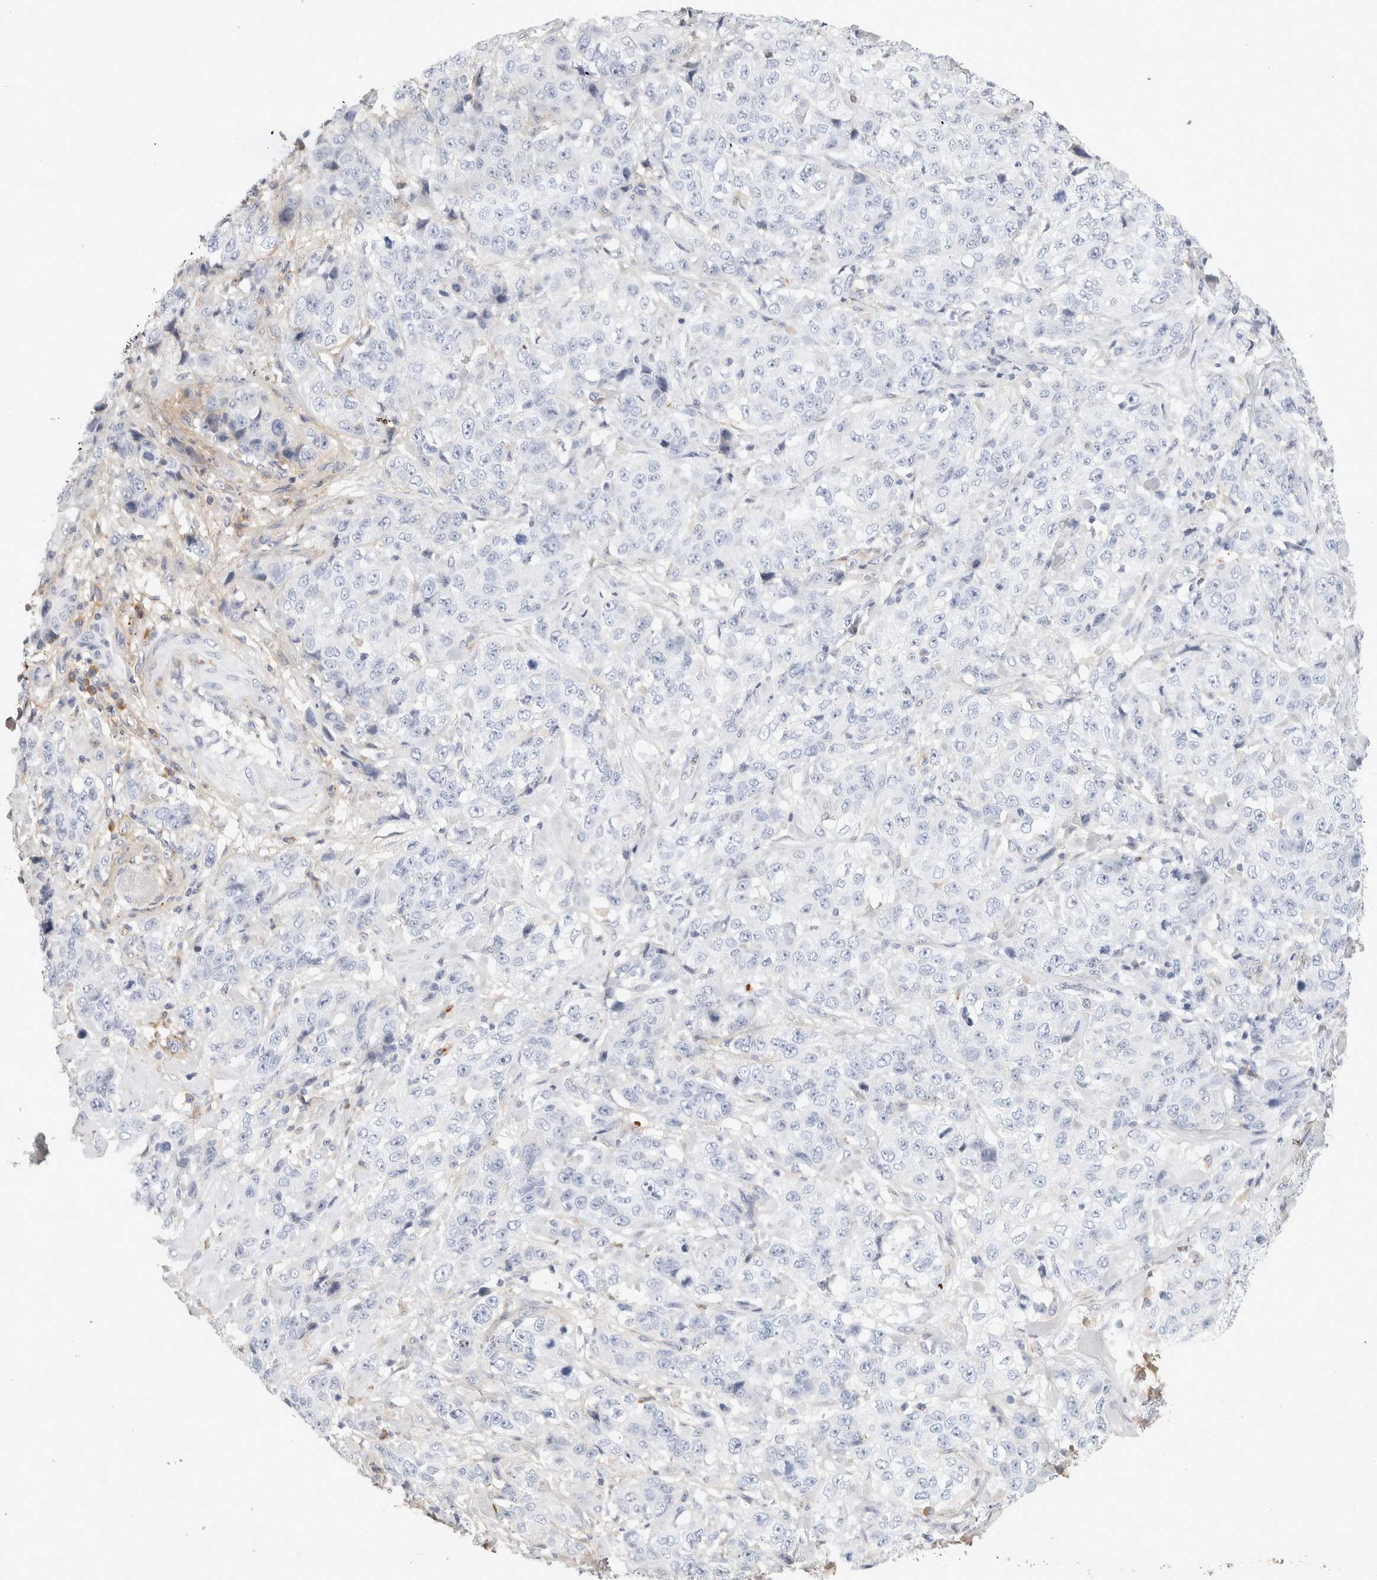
{"staining": {"intensity": "negative", "quantity": "none", "location": "none"}, "tissue": "stomach cancer", "cell_type": "Tumor cells", "image_type": "cancer", "snomed": [{"axis": "morphology", "description": "Adenocarcinoma, NOS"}, {"axis": "topography", "description": "Stomach"}], "caption": "There is no significant staining in tumor cells of adenocarcinoma (stomach).", "gene": "FGL2", "patient": {"sex": "male", "age": 48}}